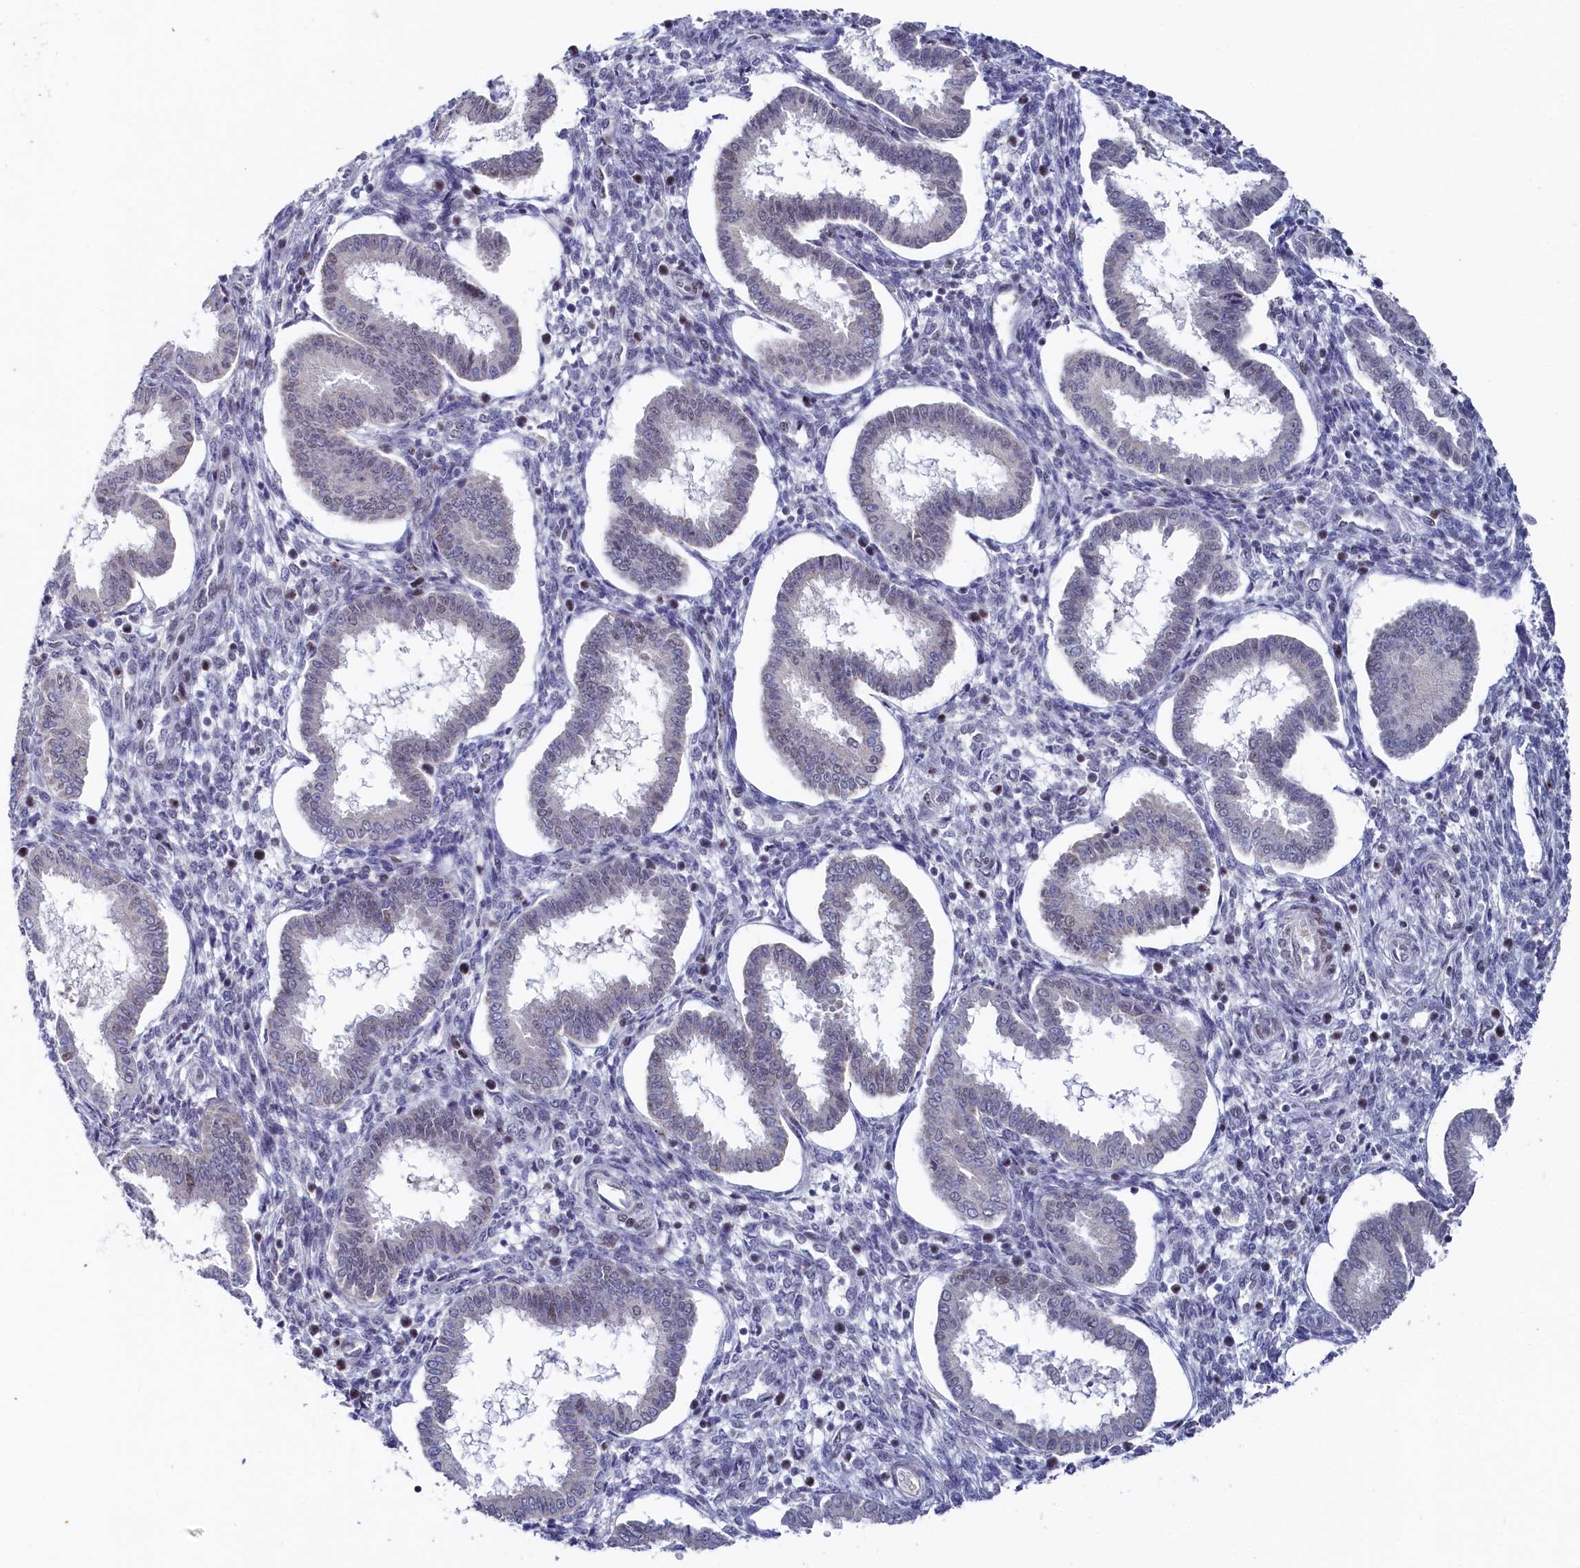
{"staining": {"intensity": "negative", "quantity": "none", "location": "none"}, "tissue": "endometrium", "cell_type": "Cells in endometrial stroma", "image_type": "normal", "snomed": [{"axis": "morphology", "description": "Normal tissue, NOS"}, {"axis": "topography", "description": "Endometrium"}], "caption": "A histopathology image of endometrium stained for a protein displays no brown staining in cells in endometrial stroma. (Brightfield microscopy of DAB (3,3'-diaminobenzidine) IHC at high magnification).", "gene": "TIGD4", "patient": {"sex": "female", "age": 24}}